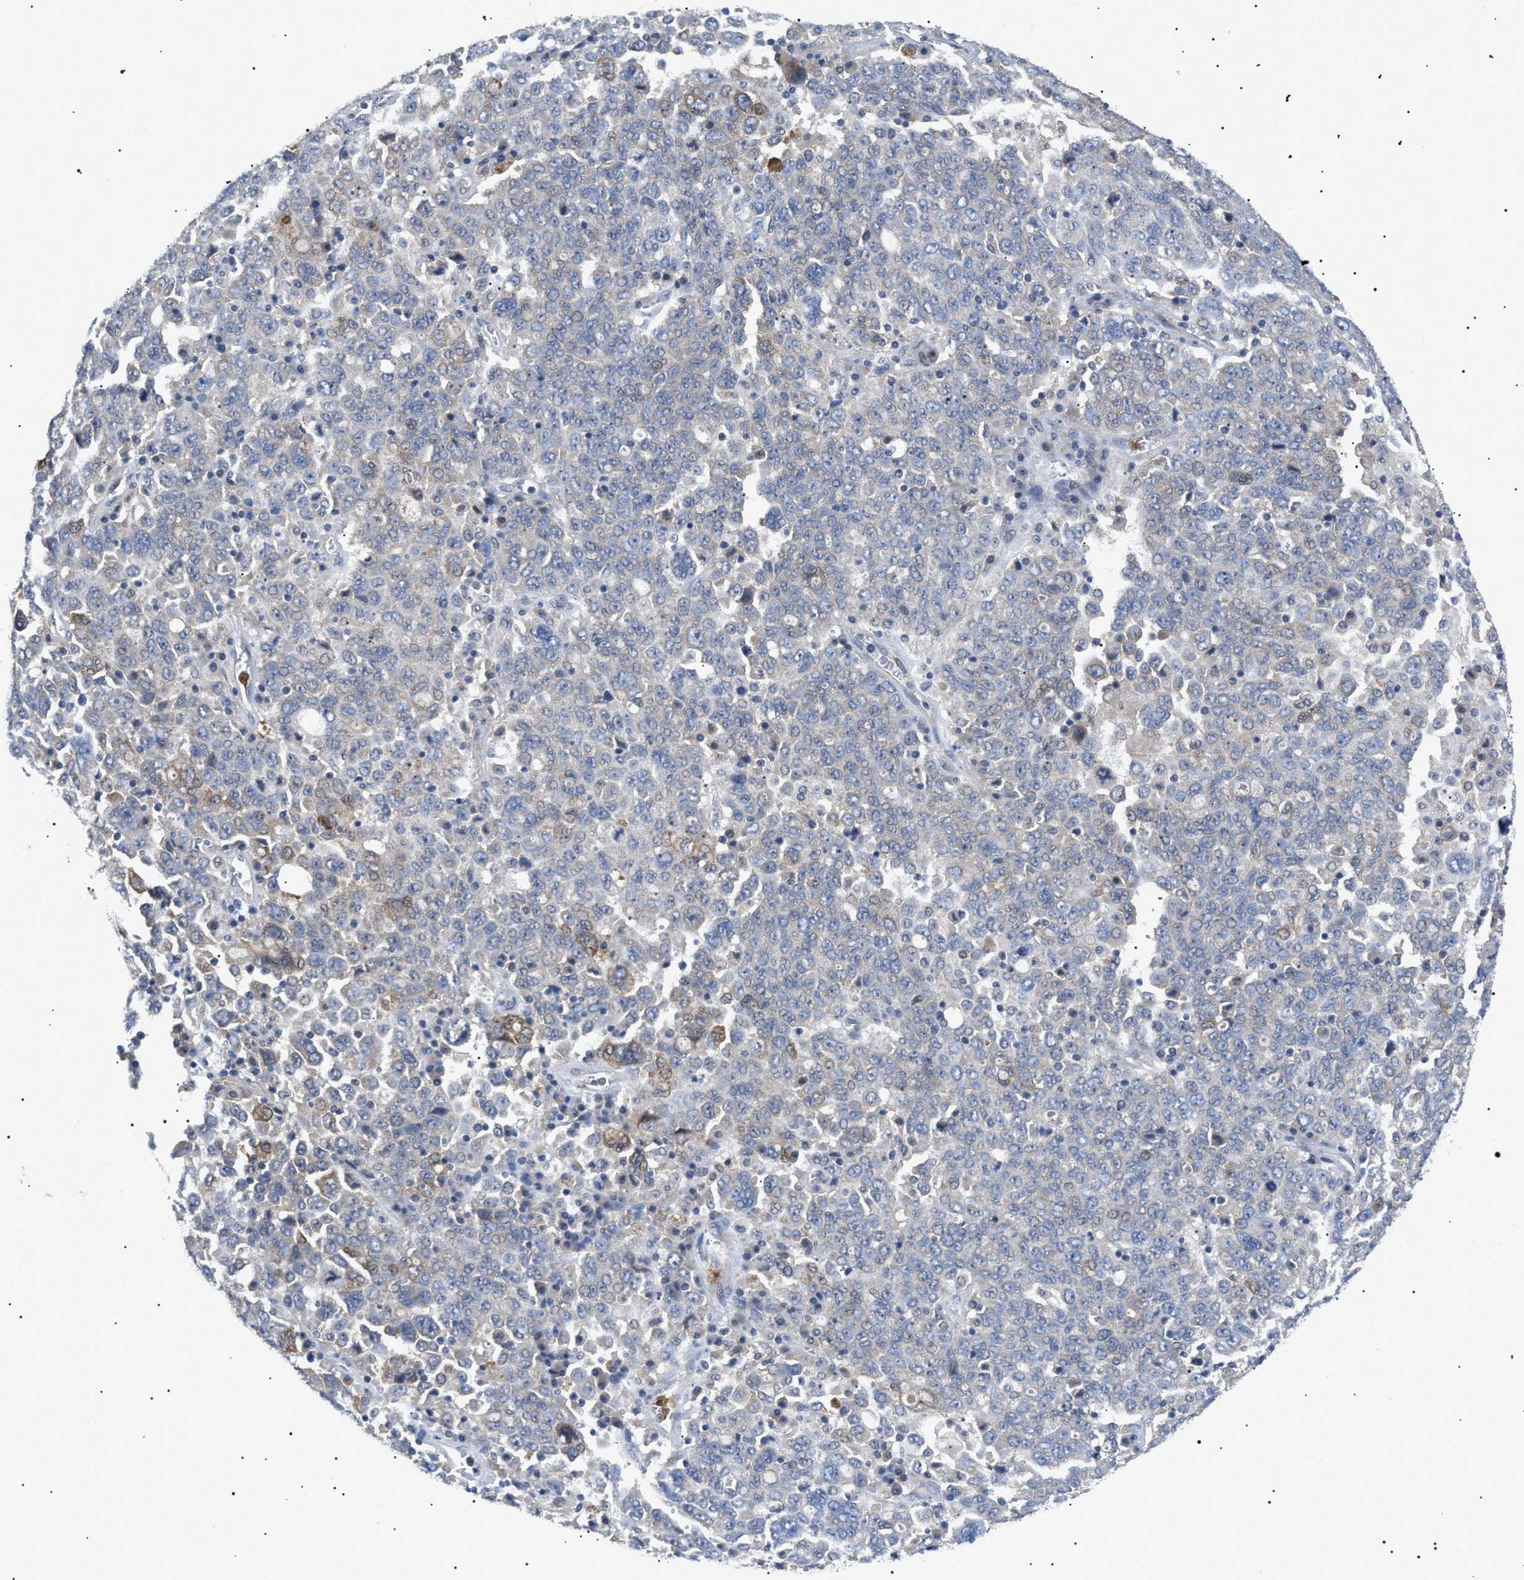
{"staining": {"intensity": "negative", "quantity": "none", "location": "none"}, "tissue": "ovarian cancer", "cell_type": "Tumor cells", "image_type": "cancer", "snomed": [{"axis": "morphology", "description": "Carcinoma, endometroid"}, {"axis": "topography", "description": "Ovary"}], "caption": "A photomicrograph of human ovarian cancer (endometroid carcinoma) is negative for staining in tumor cells.", "gene": "RIPK1", "patient": {"sex": "female", "age": 62}}